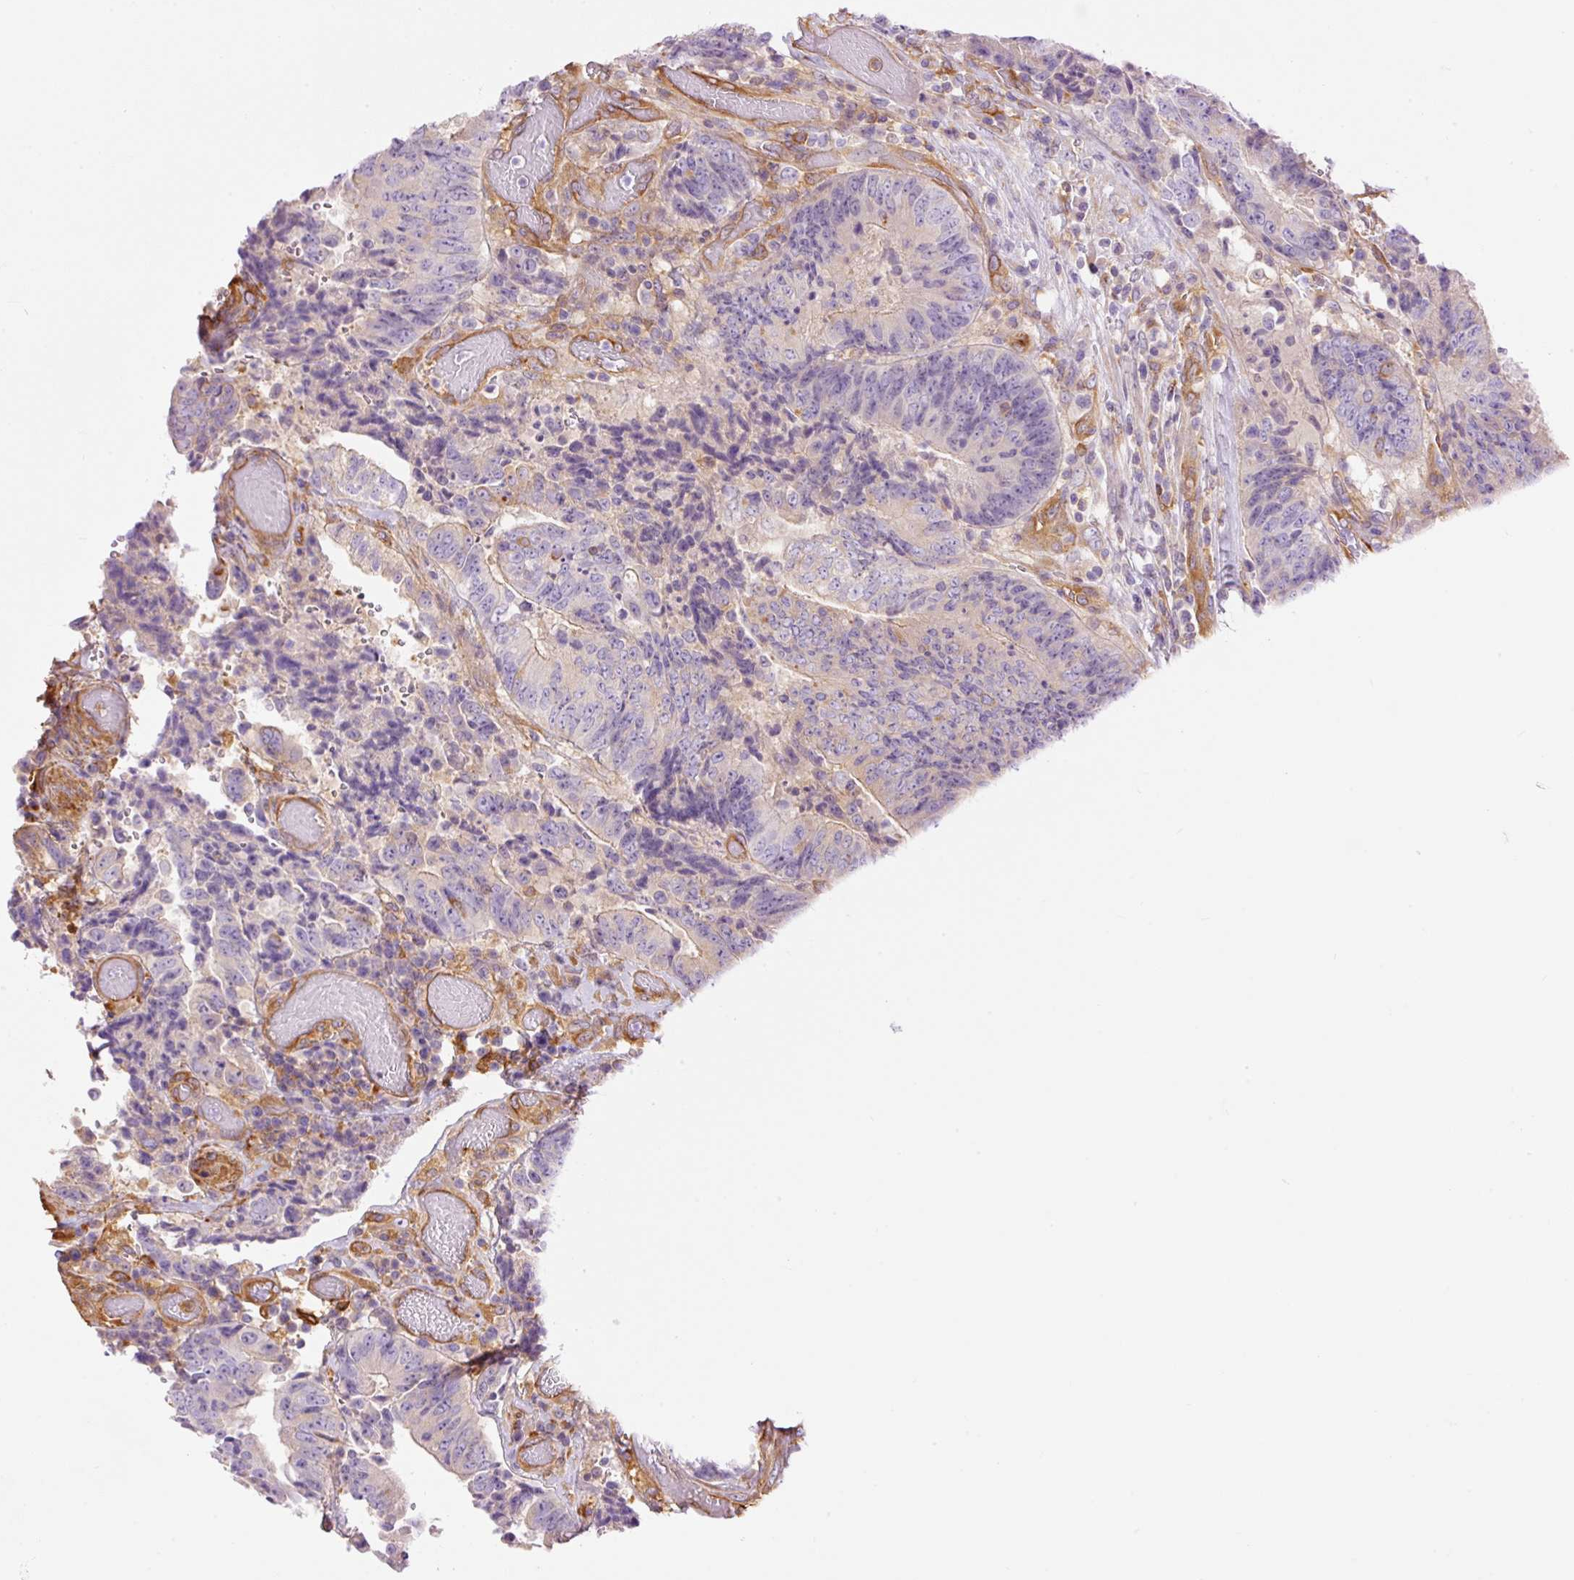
{"staining": {"intensity": "moderate", "quantity": "<25%", "location": "cytoplasmic/membranous"}, "tissue": "colorectal cancer", "cell_type": "Tumor cells", "image_type": "cancer", "snomed": [{"axis": "morphology", "description": "Adenocarcinoma, NOS"}, {"axis": "topography", "description": "Rectum"}], "caption": "This image displays immunohistochemistry (IHC) staining of human colorectal cancer, with low moderate cytoplasmic/membranous staining in about <25% of tumor cells.", "gene": "IL10RB", "patient": {"sex": "male", "age": 72}}